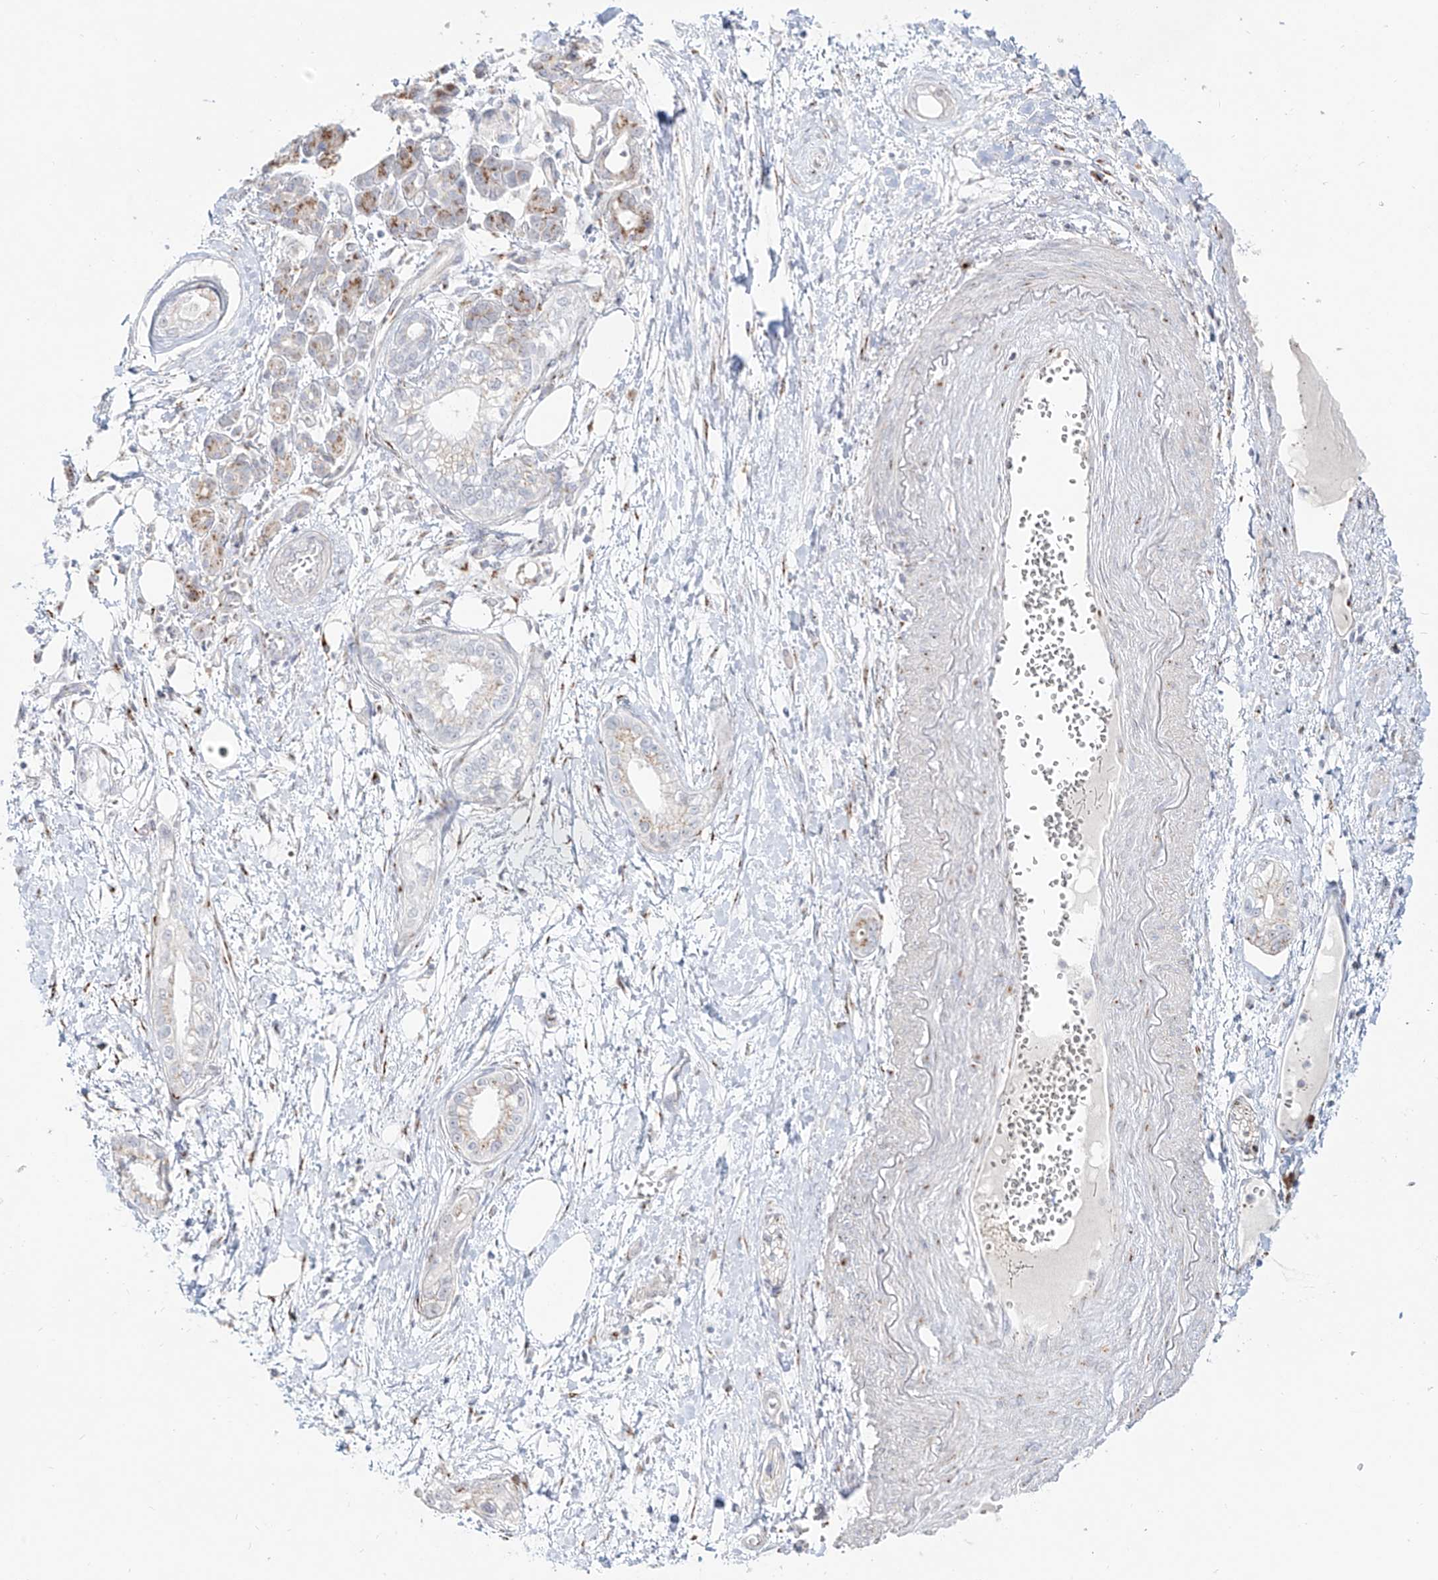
{"staining": {"intensity": "moderate", "quantity": "<25%", "location": "cytoplasmic/membranous"}, "tissue": "pancreatic cancer", "cell_type": "Tumor cells", "image_type": "cancer", "snomed": [{"axis": "morphology", "description": "Adenocarcinoma, NOS"}, {"axis": "topography", "description": "Pancreas"}], "caption": "Adenocarcinoma (pancreatic) stained with DAB immunohistochemistry (IHC) demonstrates low levels of moderate cytoplasmic/membranous positivity in about <25% of tumor cells. (Brightfield microscopy of DAB IHC at high magnification).", "gene": "BSDC1", "patient": {"sex": "male", "age": 68}}